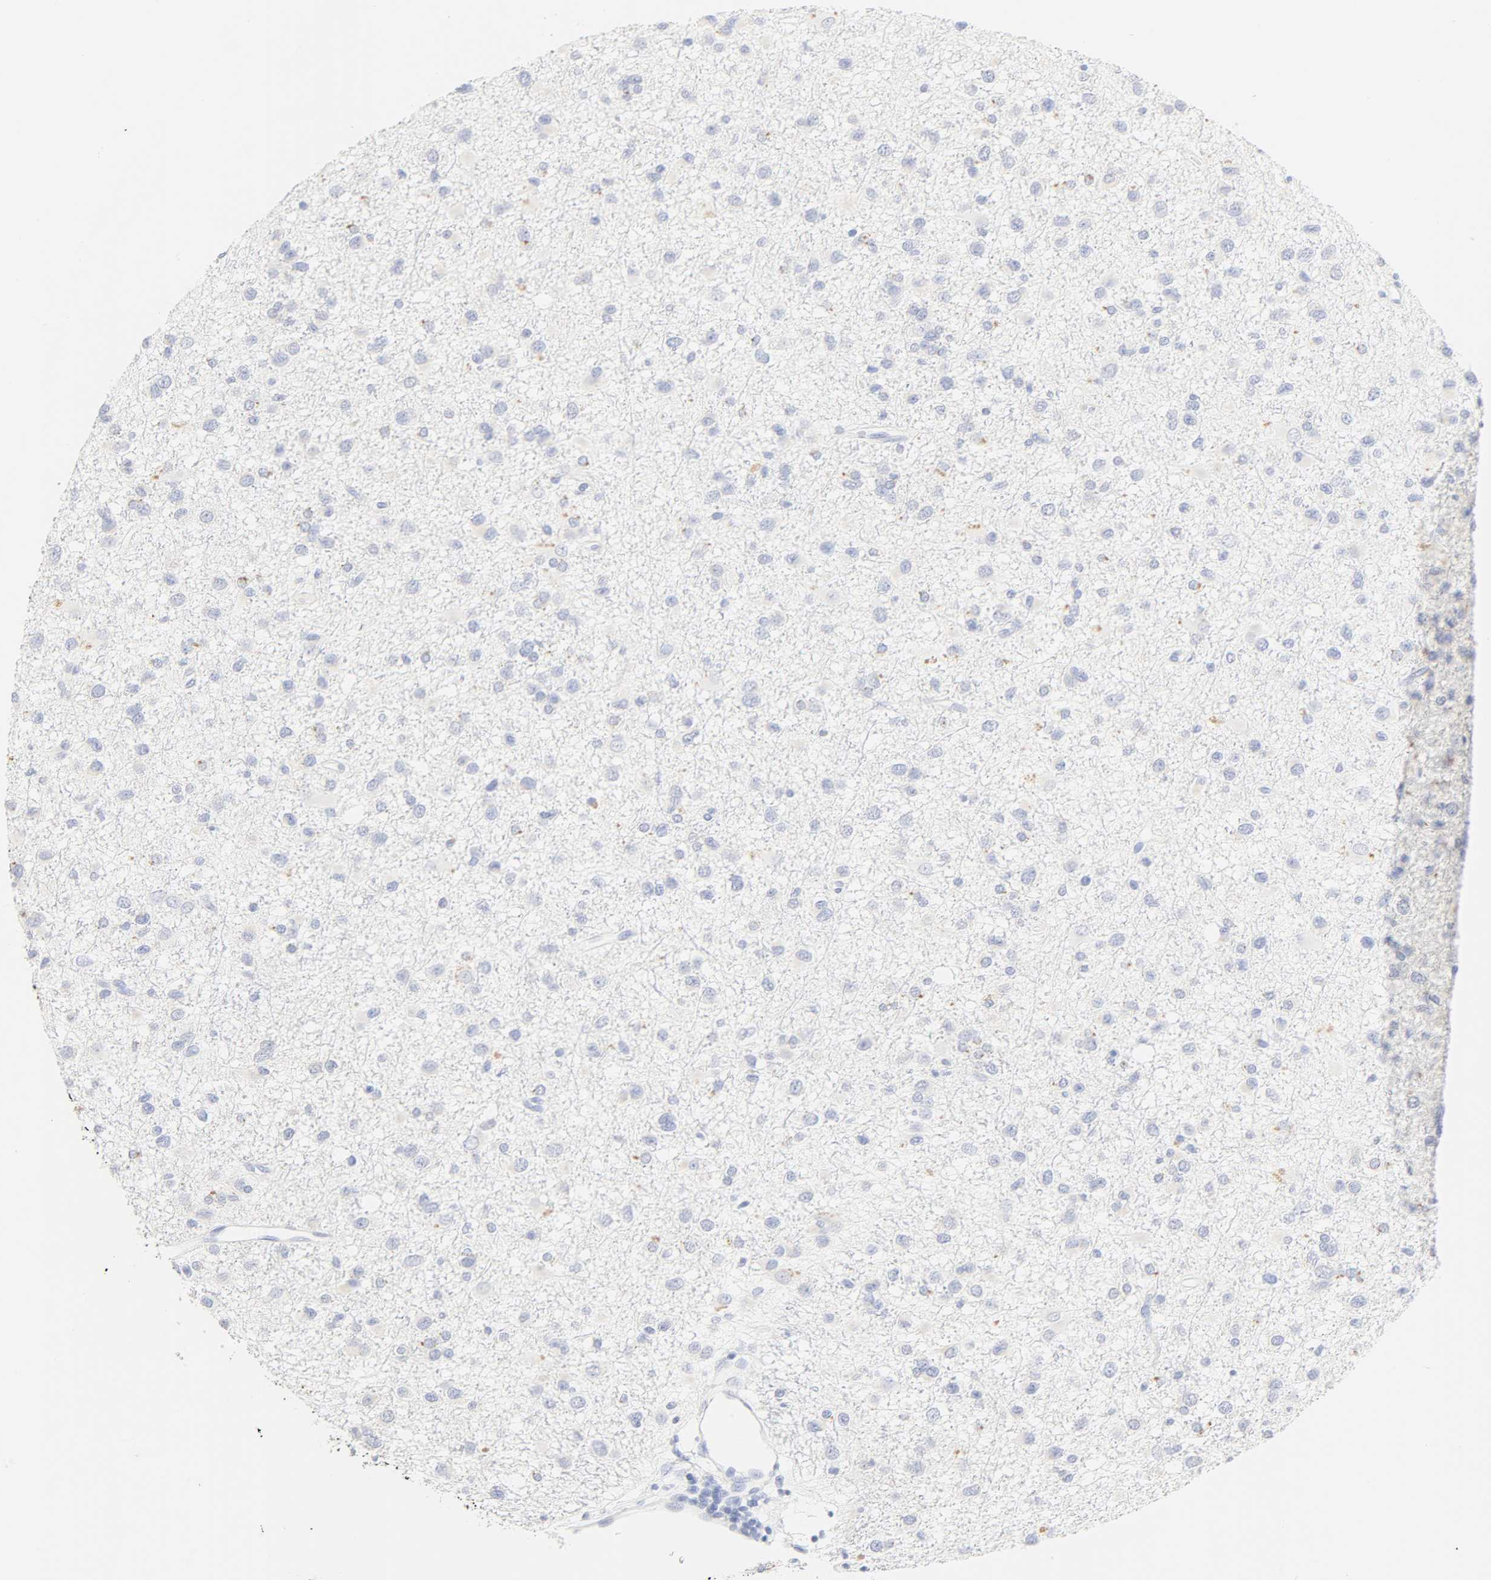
{"staining": {"intensity": "negative", "quantity": "none", "location": "none"}, "tissue": "glioma", "cell_type": "Tumor cells", "image_type": "cancer", "snomed": [{"axis": "morphology", "description": "Glioma, malignant, Low grade"}, {"axis": "topography", "description": "Brain"}], "caption": "DAB immunohistochemical staining of human malignant low-grade glioma reveals no significant expression in tumor cells. The staining was performed using DAB to visualize the protein expression in brown, while the nuclei were stained in blue with hematoxylin (Magnification: 20x).", "gene": "SLCO1B3", "patient": {"sex": "male", "age": 42}}